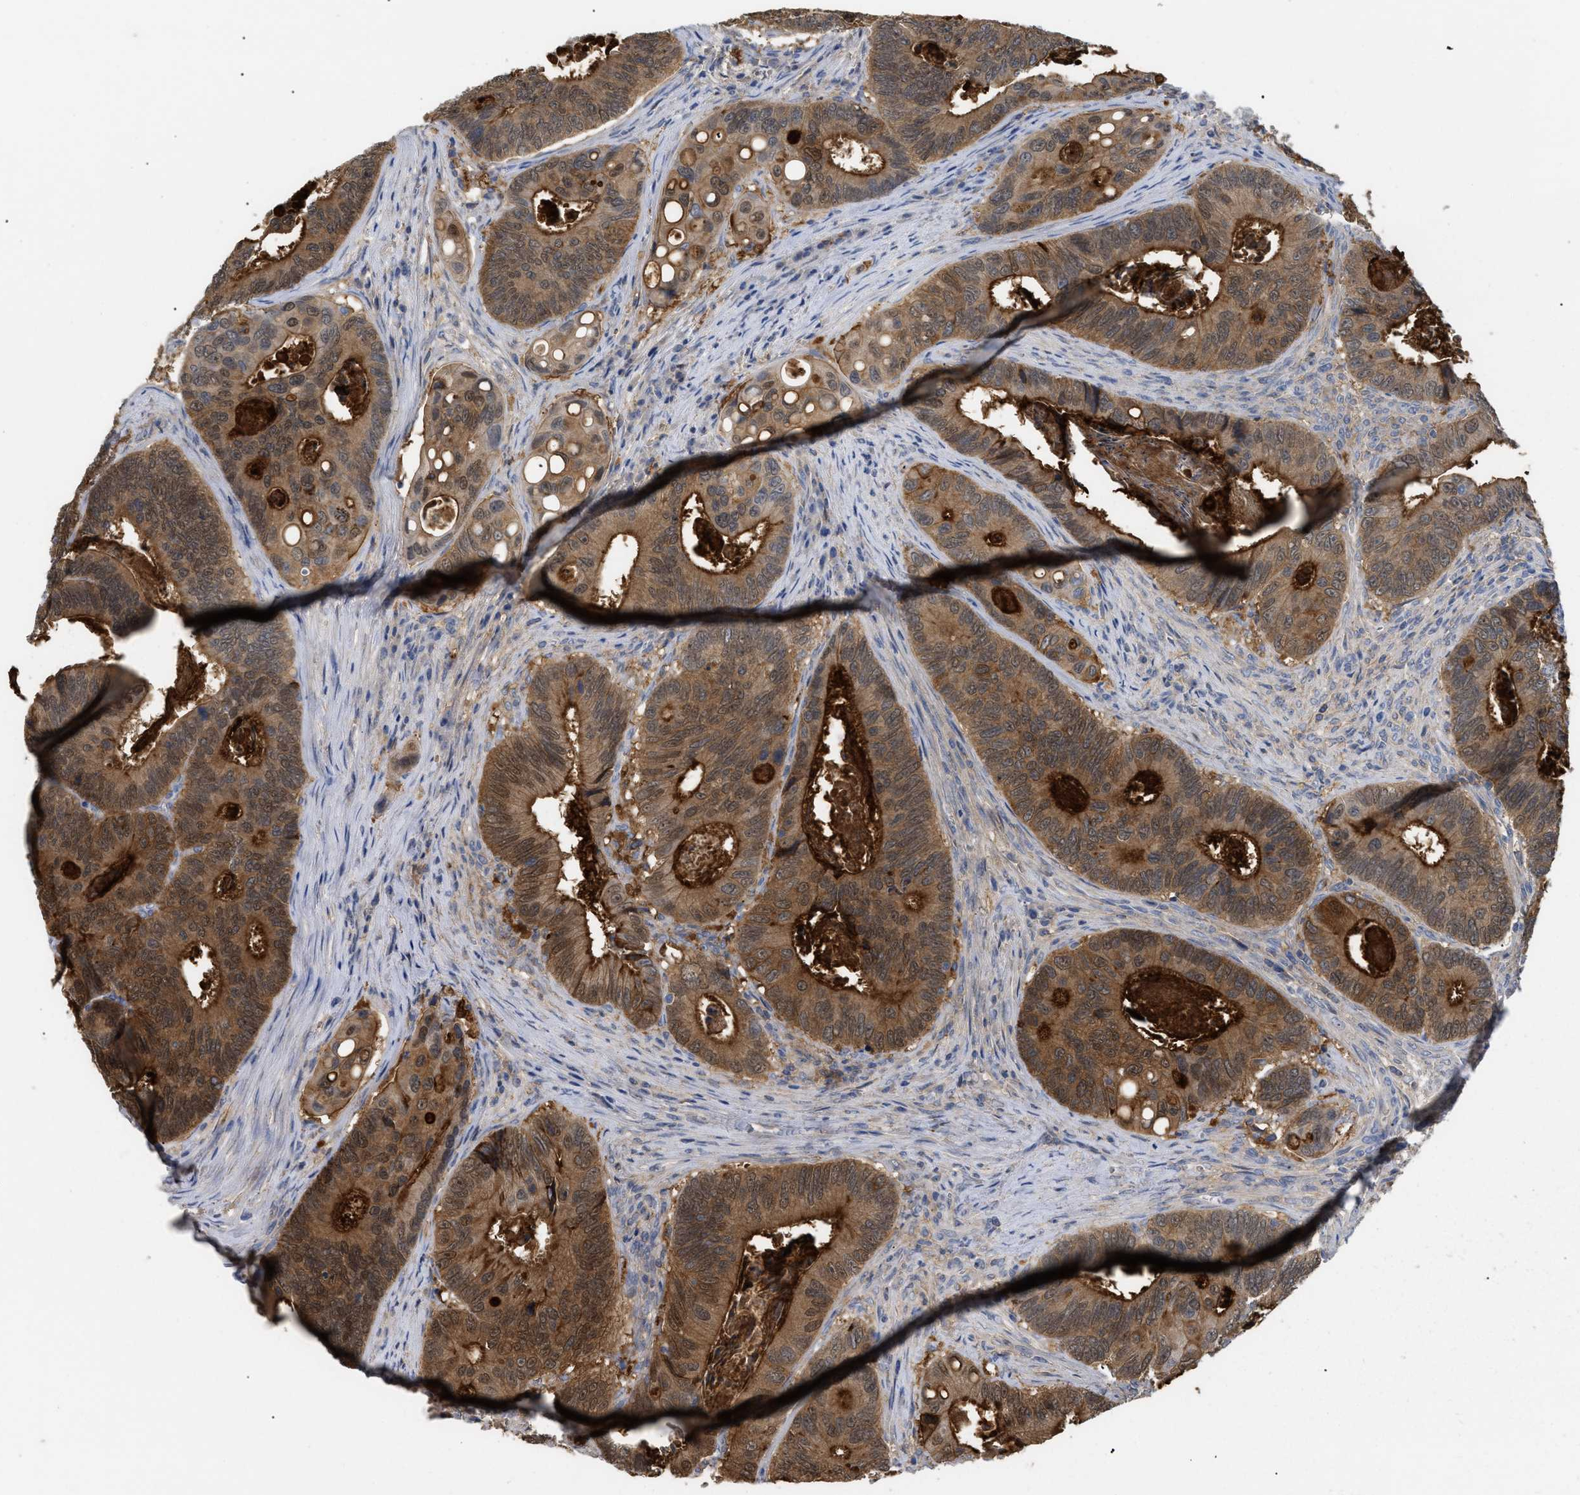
{"staining": {"intensity": "strong", "quantity": ">75%", "location": "cytoplasmic/membranous,nuclear"}, "tissue": "colorectal cancer", "cell_type": "Tumor cells", "image_type": "cancer", "snomed": [{"axis": "morphology", "description": "Inflammation, NOS"}, {"axis": "morphology", "description": "Adenocarcinoma, NOS"}, {"axis": "topography", "description": "Colon"}], "caption": "Colorectal adenocarcinoma stained with DAB (3,3'-diaminobenzidine) IHC shows high levels of strong cytoplasmic/membranous and nuclear positivity in approximately >75% of tumor cells.", "gene": "ANXA4", "patient": {"sex": "male", "age": 72}}